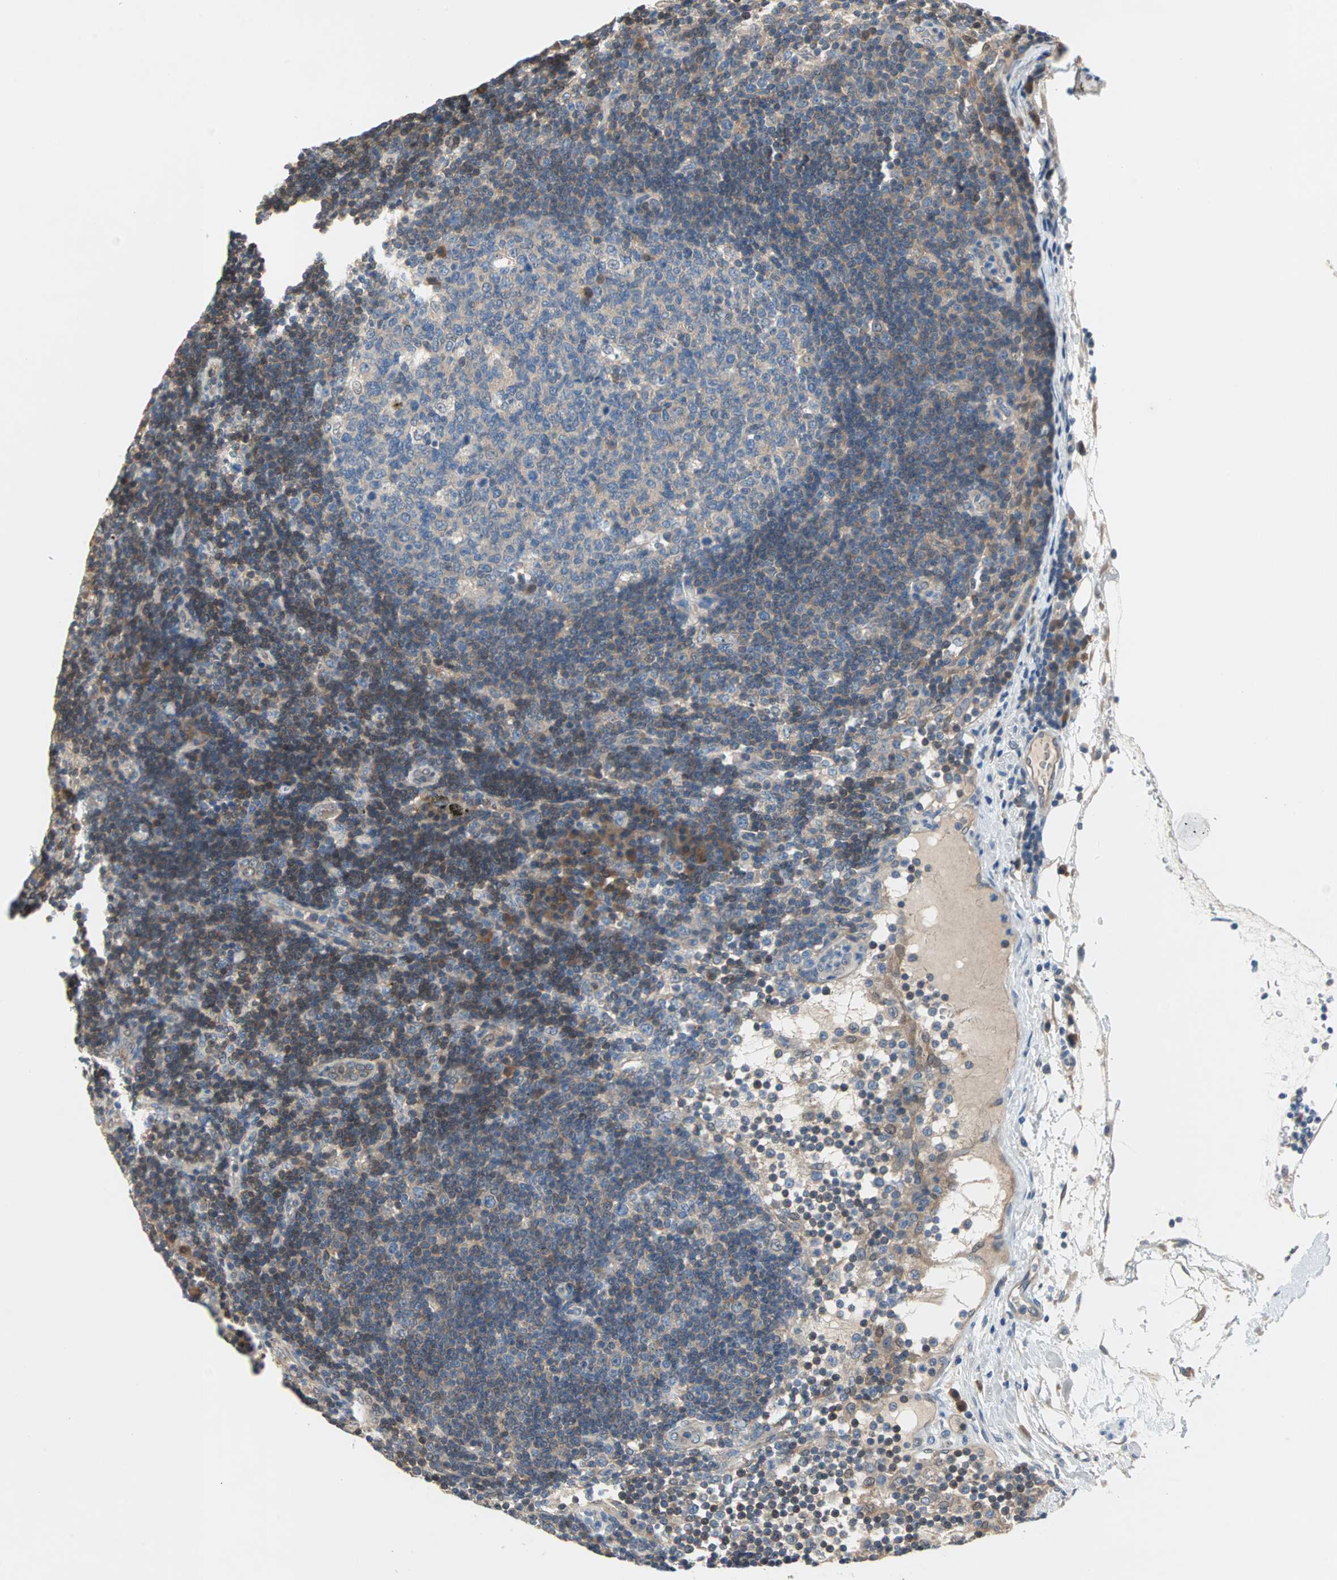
{"staining": {"intensity": "weak", "quantity": ">75%", "location": "cytoplasmic/membranous"}, "tissue": "lymph node", "cell_type": "Germinal center cells", "image_type": "normal", "snomed": [{"axis": "morphology", "description": "Normal tissue, NOS"}, {"axis": "morphology", "description": "Squamous cell carcinoma, metastatic, NOS"}, {"axis": "topography", "description": "Lymph node"}], "caption": "An immunohistochemistry (IHC) histopathology image of normal tissue is shown. Protein staining in brown shows weak cytoplasmic/membranous positivity in lymph node within germinal center cells. Nuclei are stained in blue.", "gene": "MPI", "patient": {"sex": "female", "age": 53}}